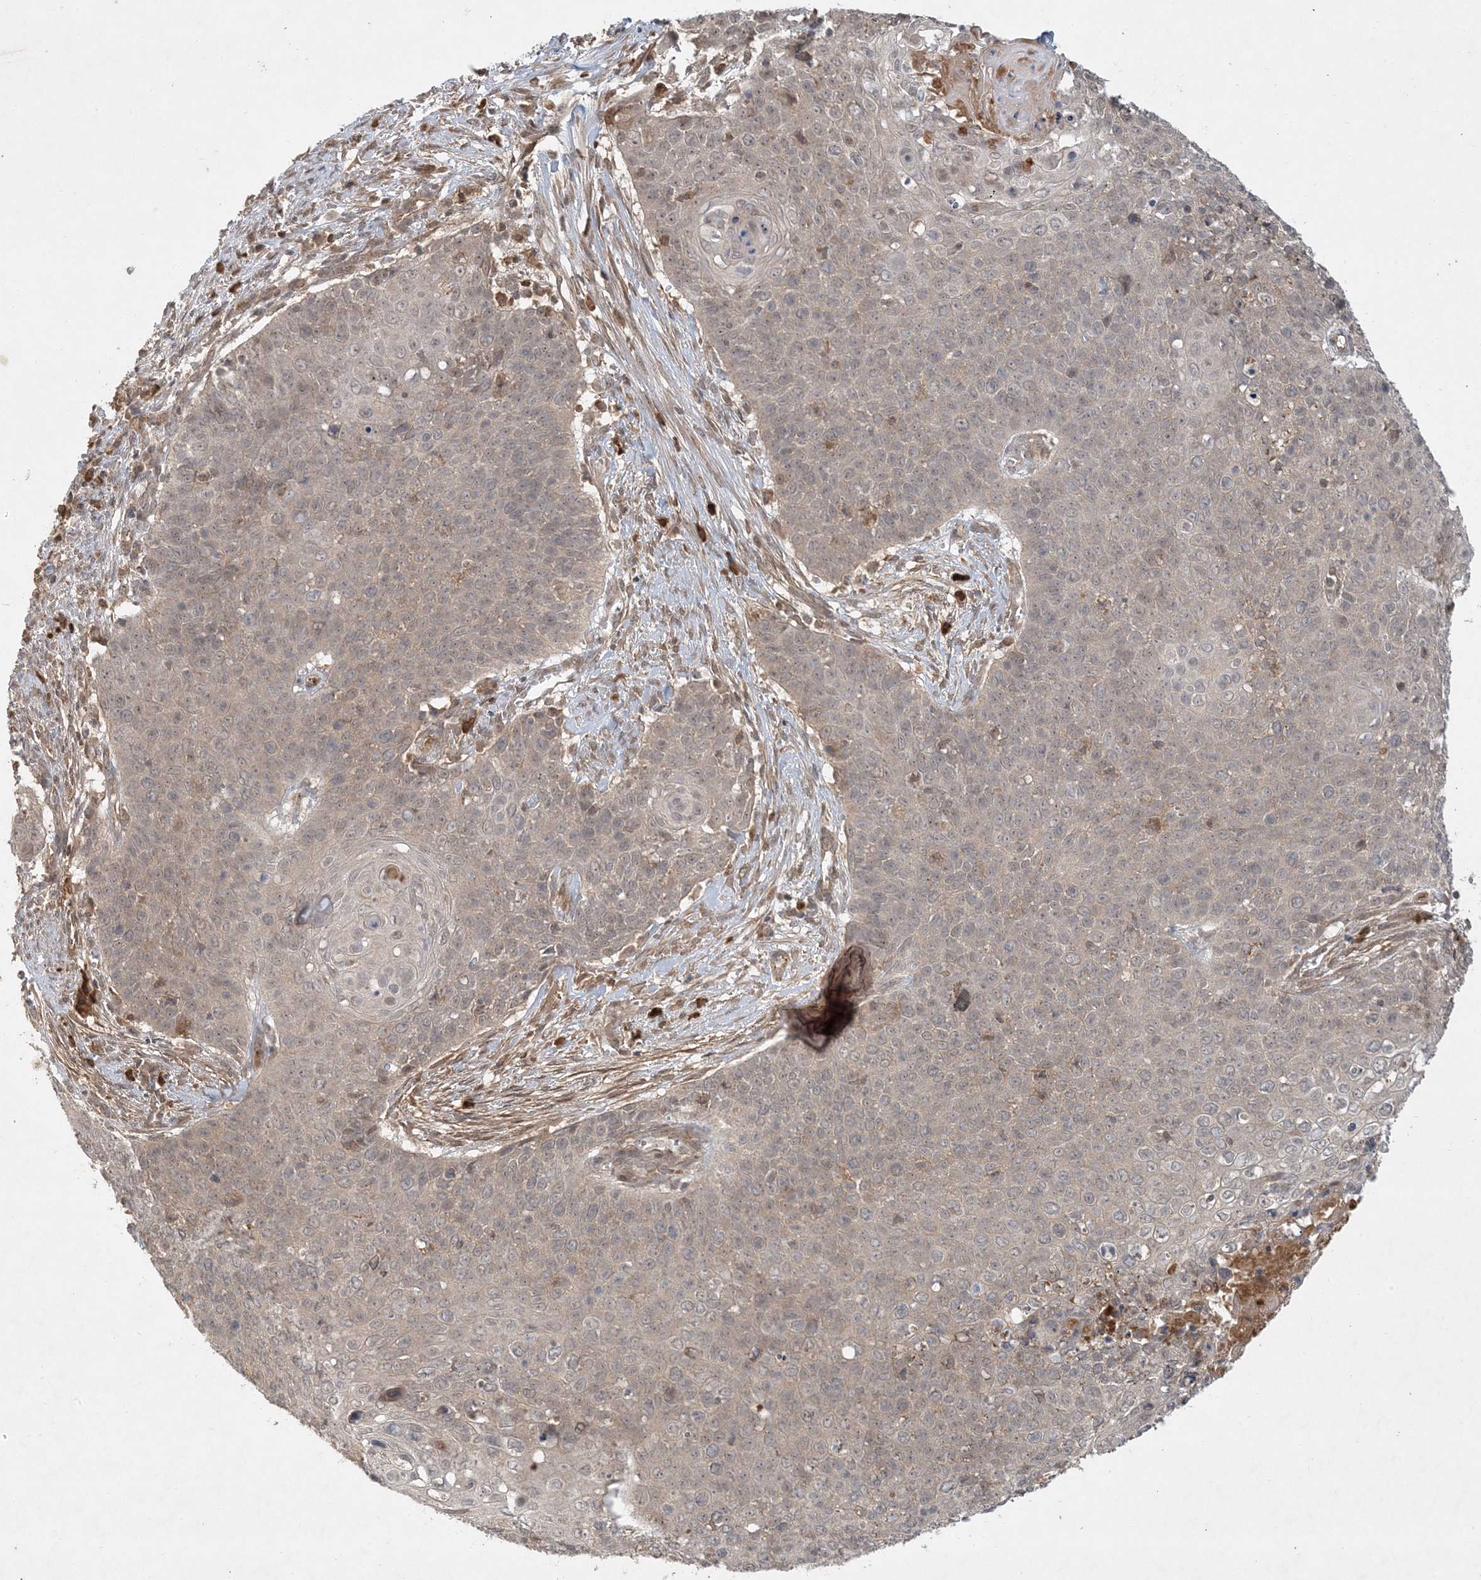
{"staining": {"intensity": "negative", "quantity": "none", "location": "none"}, "tissue": "cervical cancer", "cell_type": "Tumor cells", "image_type": "cancer", "snomed": [{"axis": "morphology", "description": "Squamous cell carcinoma, NOS"}, {"axis": "topography", "description": "Cervix"}], "caption": "There is no significant staining in tumor cells of cervical cancer.", "gene": "ZCCHC4", "patient": {"sex": "female", "age": 39}}